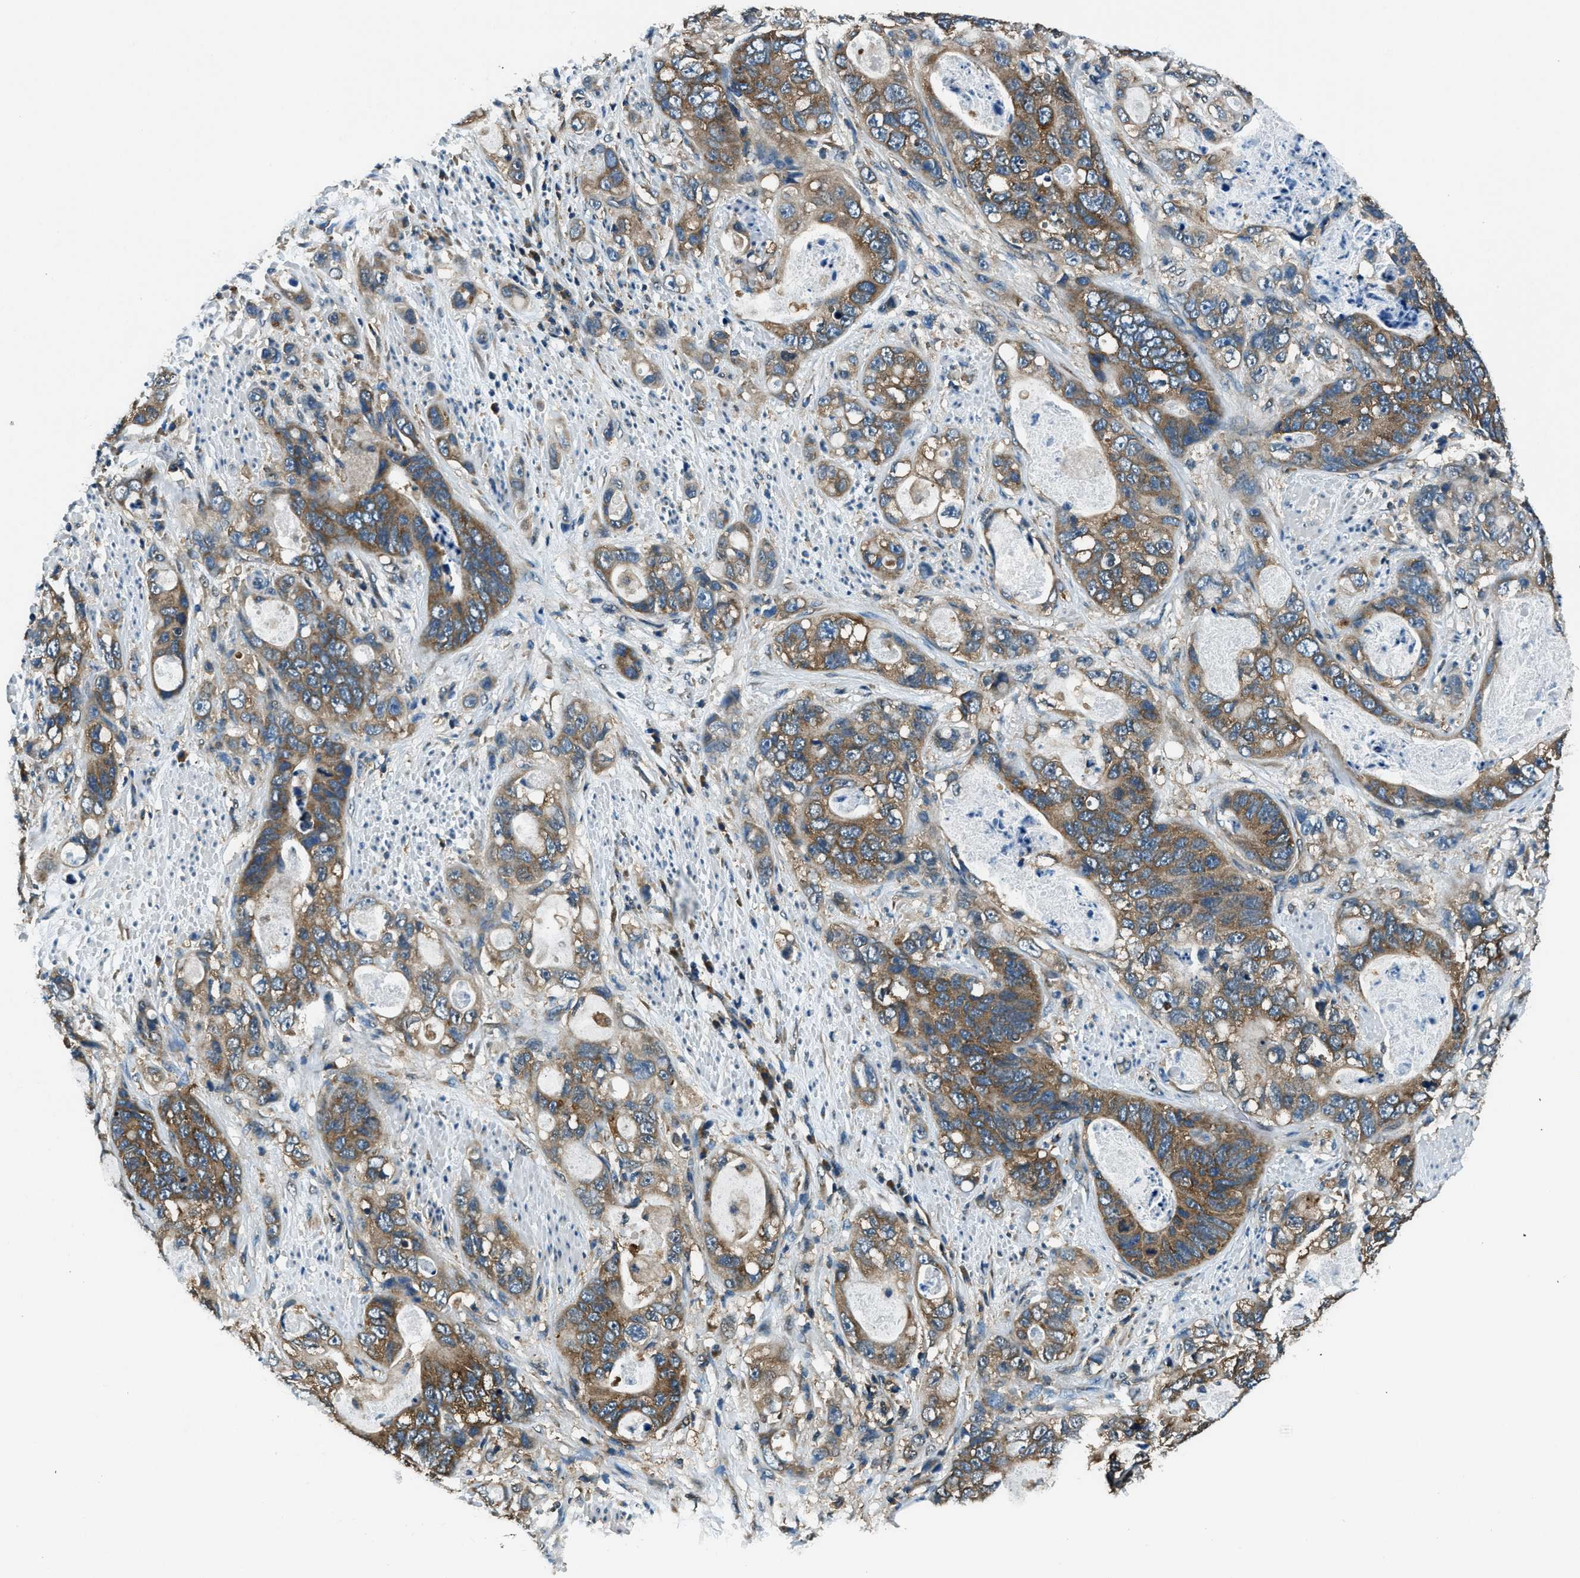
{"staining": {"intensity": "moderate", "quantity": ">75%", "location": "cytoplasmic/membranous"}, "tissue": "stomach cancer", "cell_type": "Tumor cells", "image_type": "cancer", "snomed": [{"axis": "morphology", "description": "Adenocarcinoma, NOS"}, {"axis": "topography", "description": "Stomach"}], "caption": "The photomicrograph demonstrates a brown stain indicating the presence of a protein in the cytoplasmic/membranous of tumor cells in adenocarcinoma (stomach).", "gene": "ARFGAP2", "patient": {"sex": "female", "age": 89}}